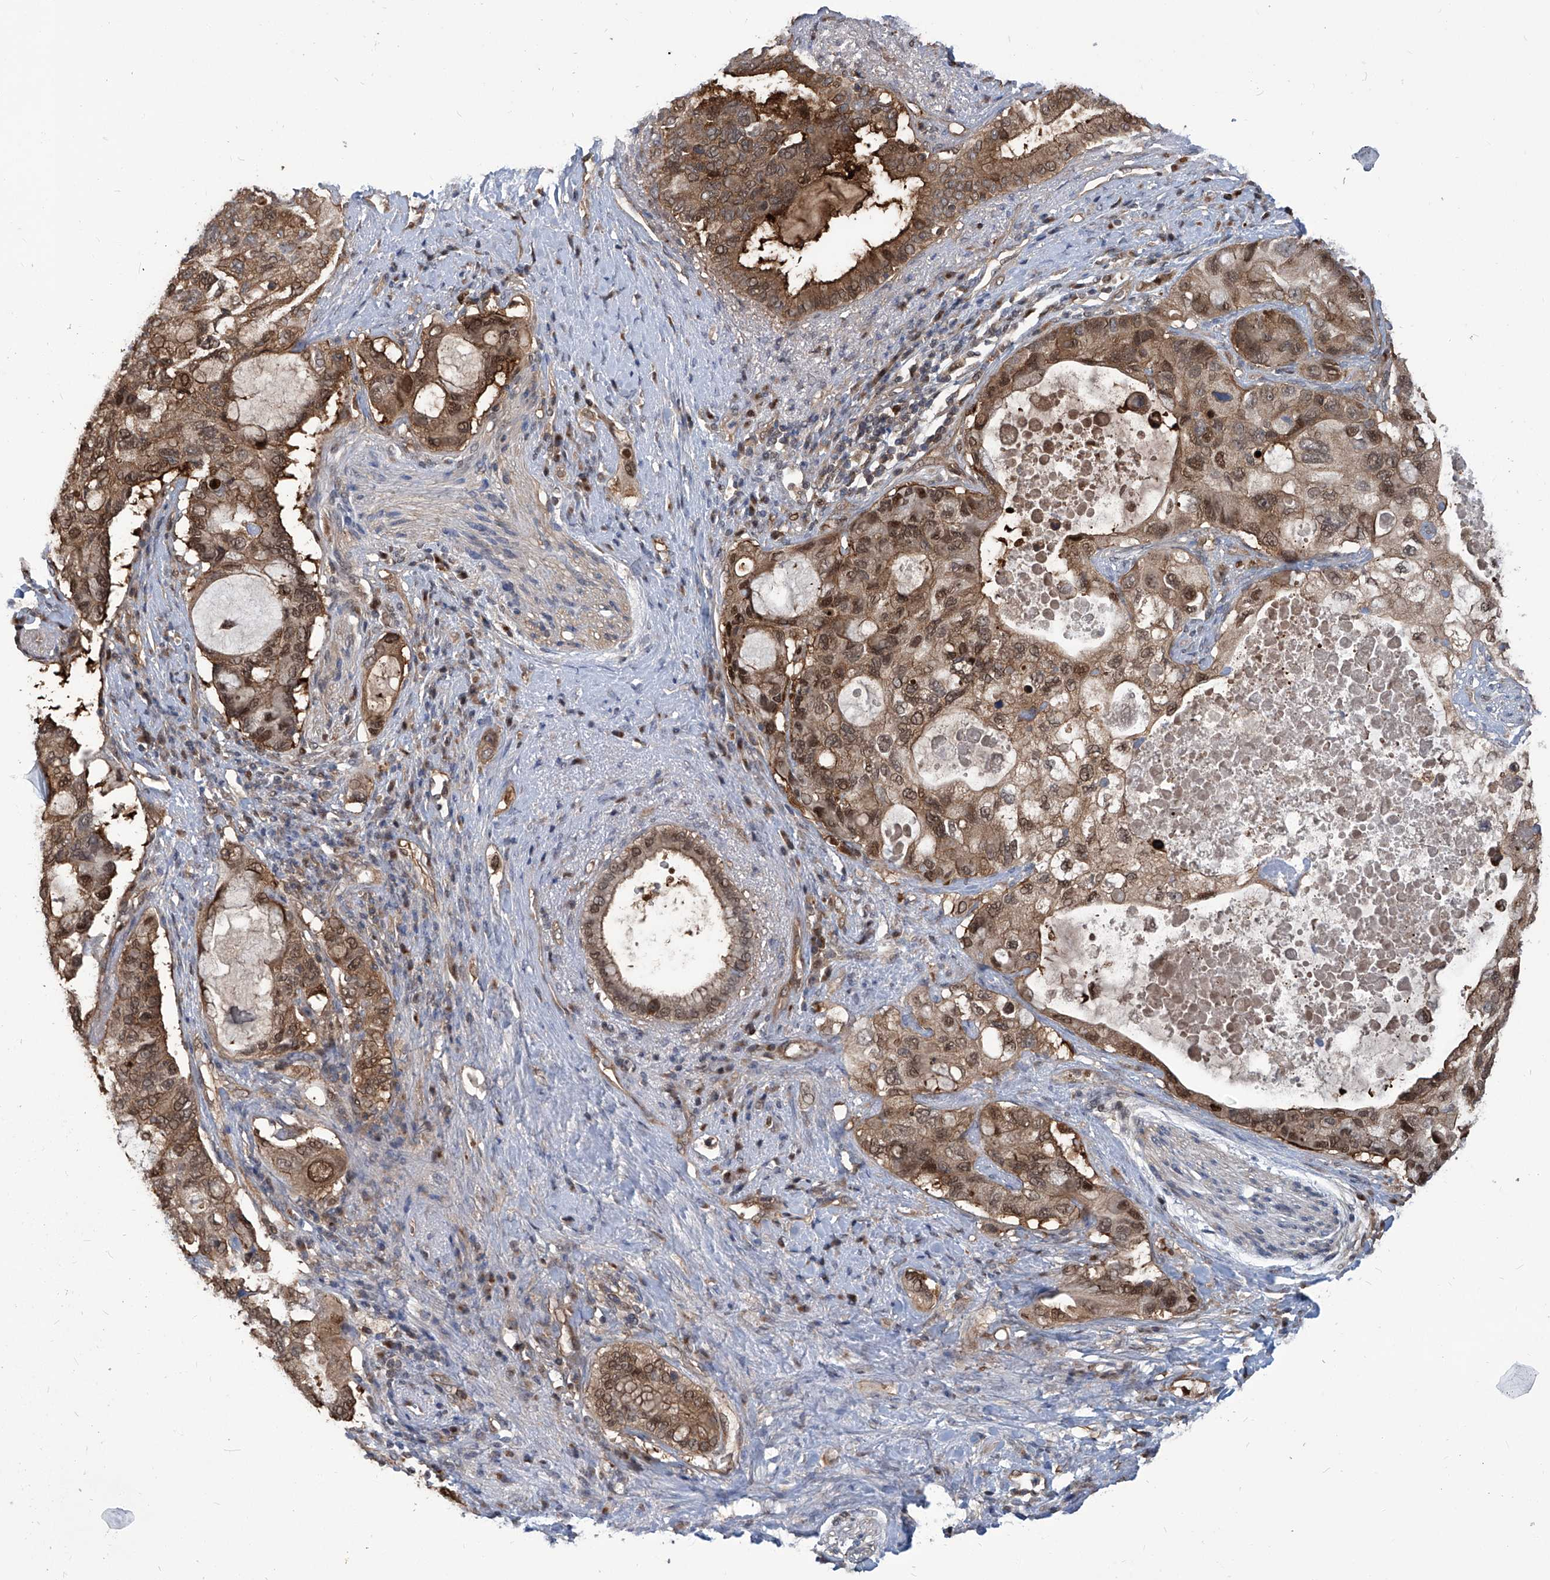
{"staining": {"intensity": "moderate", "quantity": ">75%", "location": "cytoplasmic/membranous,nuclear"}, "tissue": "pancreatic cancer", "cell_type": "Tumor cells", "image_type": "cancer", "snomed": [{"axis": "morphology", "description": "Adenocarcinoma, NOS"}, {"axis": "topography", "description": "Pancreas"}], "caption": "A micrograph showing moderate cytoplasmic/membranous and nuclear staining in about >75% of tumor cells in pancreatic cancer, as visualized by brown immunohistochemical staining.", "gene": "PSMB1", "patient": {"sex": "female", "age": 56}}